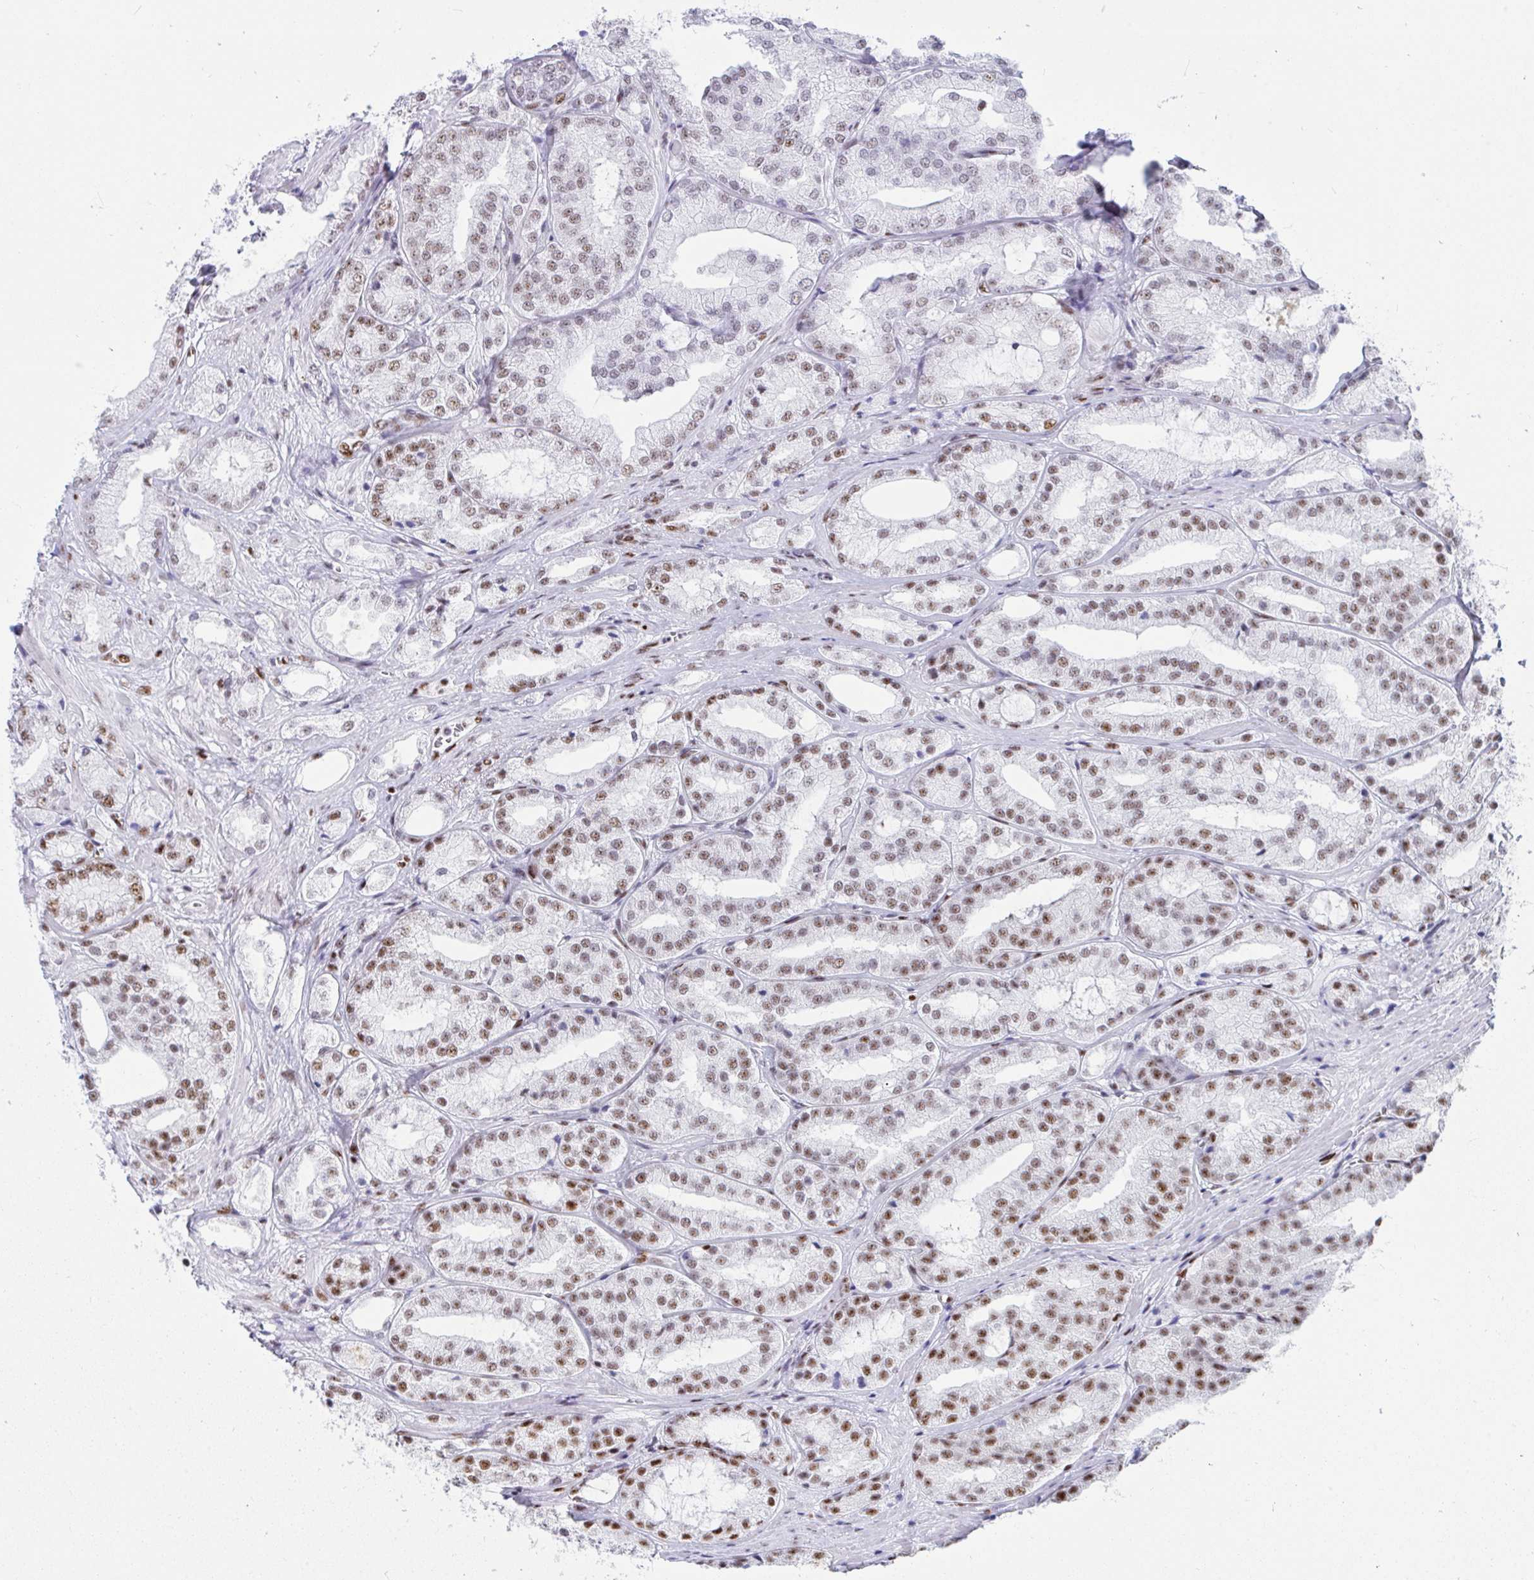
{"staining": {"intensity": "moderate", "quantity": "25%-75%", "location": "nuclear"}, "tissue": "prostate cancer", "cell_type": "Tumor cells", "image_type": "cancer", "snomed": [{"axis": "morphology", "description": "Adenocarcinoma, High grade"}, {"axis": "topography", "description": "Prostate"}], "caption": "Immunohistochemical staining of prostate high-grade adenocarcinoma demonstrates moderate nuclear protein positivity in about 25%-75% of tumor cells.", "gene": "IKZF2", "patient": {"sex": "male", "age": 68}}